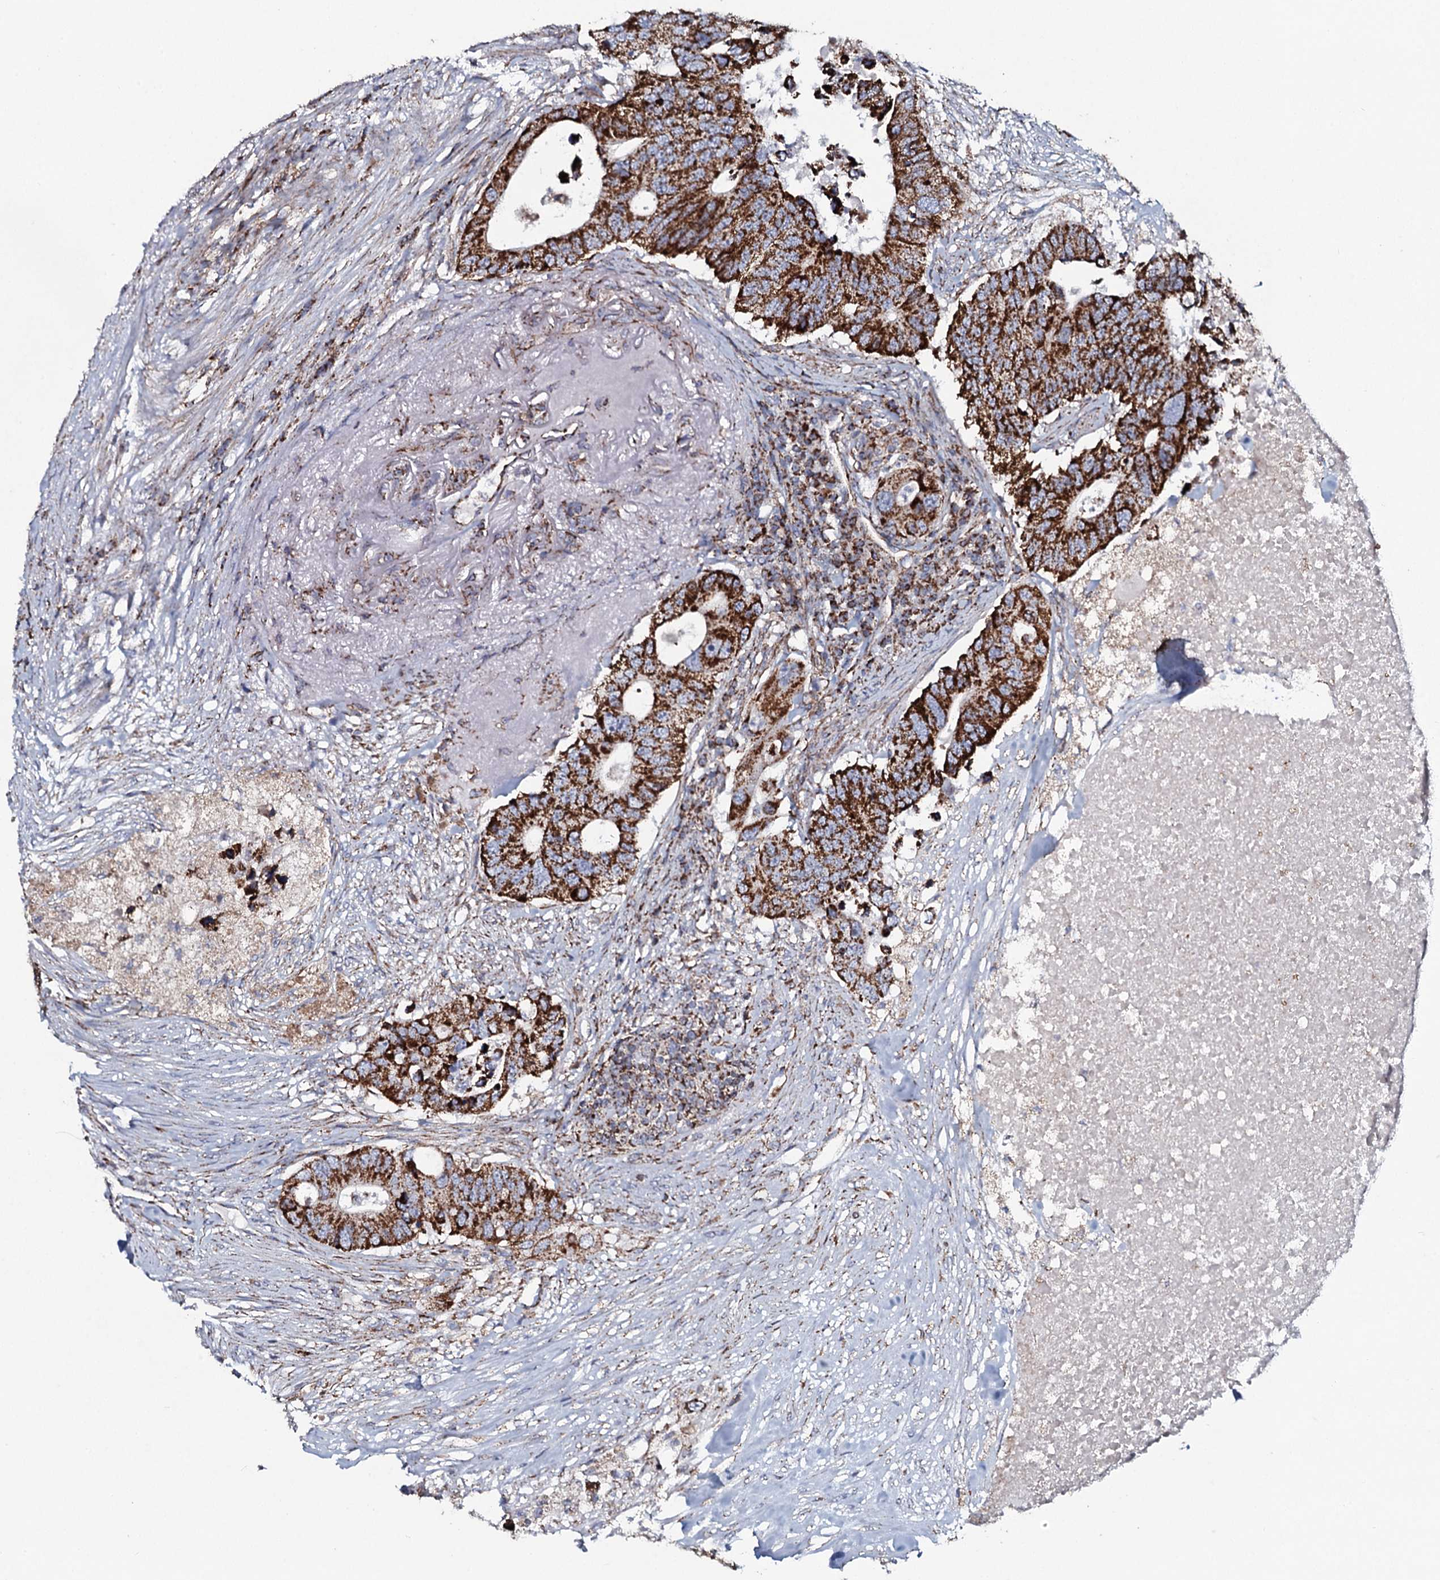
{"staining": {"intensity": "strong", "quantity": ">75%", "location": "cytoplasmic/membranous"}, "tissue": "colorectal cancer", "cell_type": "Tumor cells", "image_type": "cancer", "snomed": [{"axis": "morphology", "description": "Adenocarcinoma, NOS"}, {"axis": "topography", "description": "Colon"}], "caption": "Tumor cells demonstrate high levels of strong cytoplasmic/membranous staining in about >75% of cells in human colorectal cancer (adenocarcinoma). Nuclei are stained in blue.", "gene": "EVC2", "patient": {"sex": "male", "age": 71}}